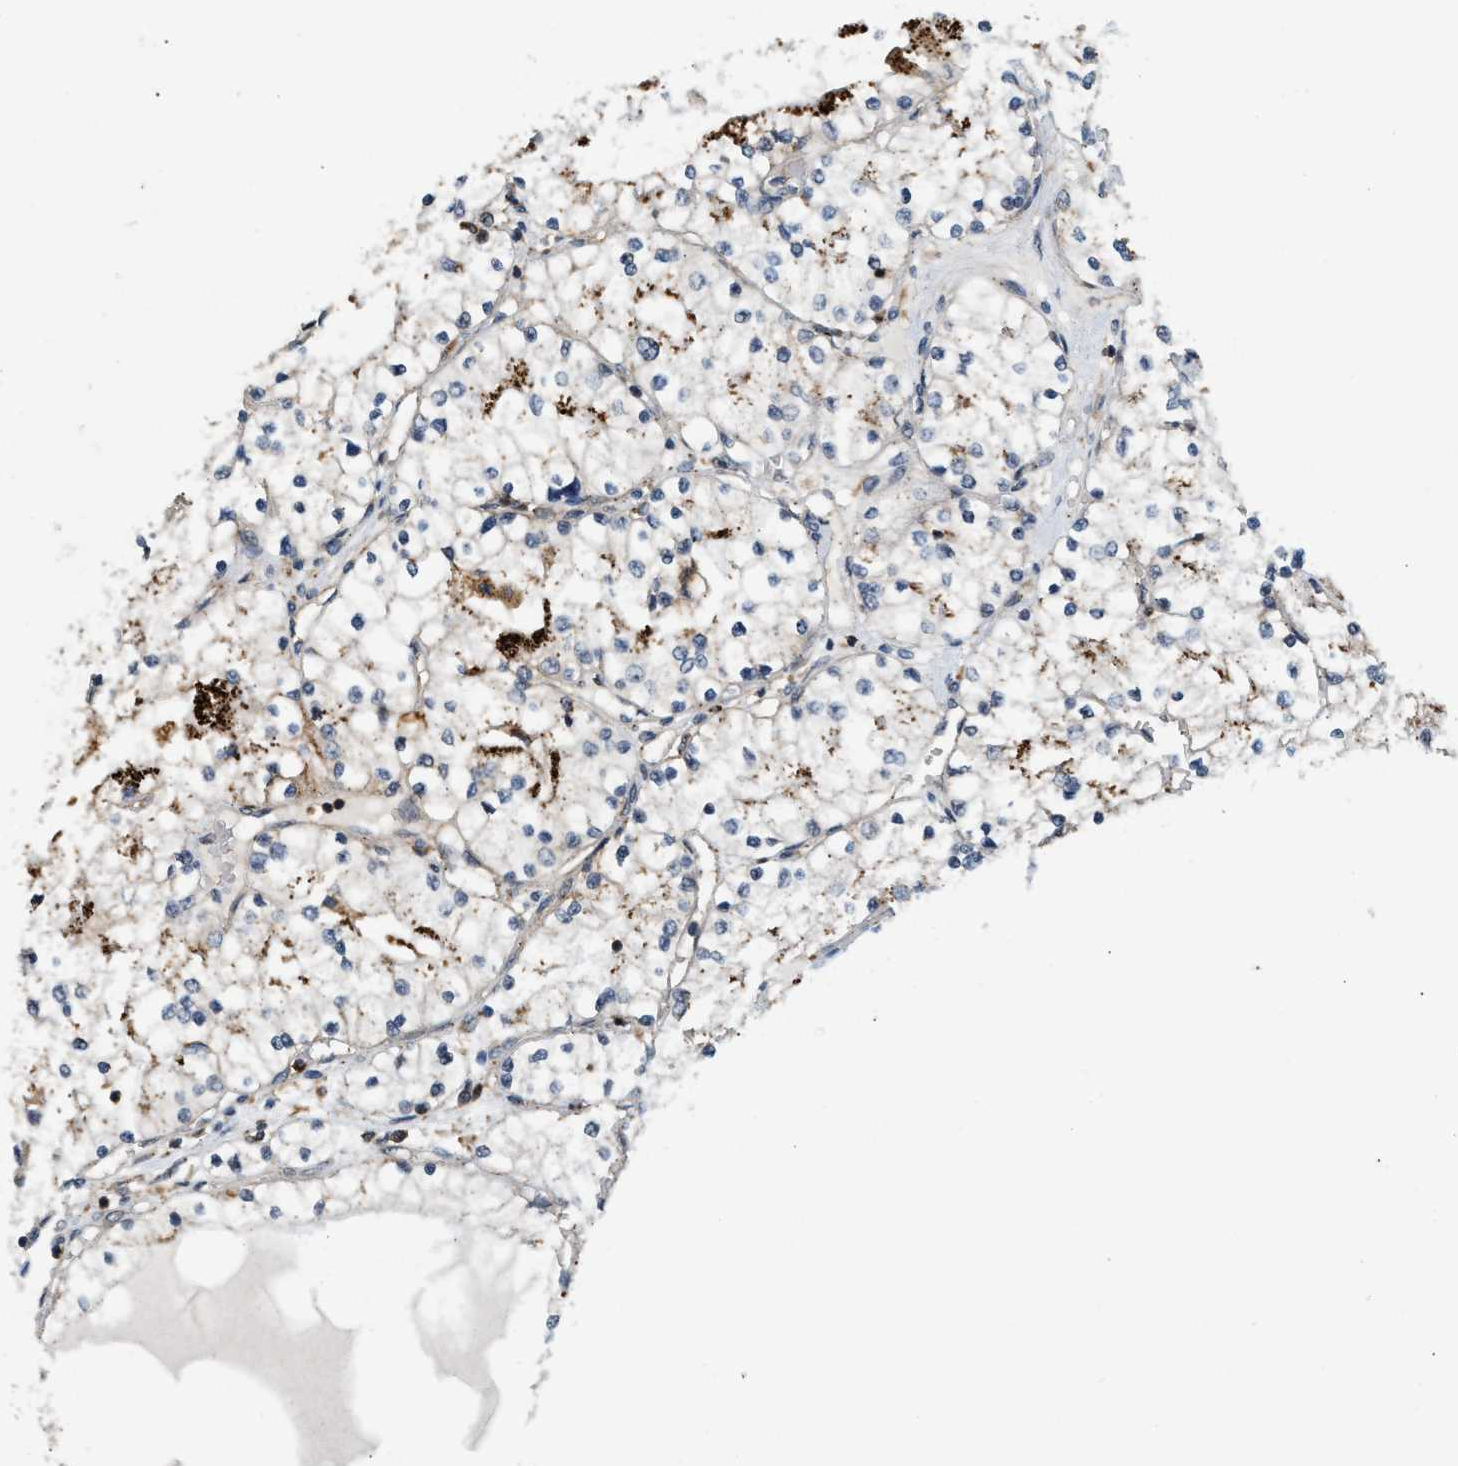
{"staining": {"intensity": "weak", "quantity": "<25%", "location": "cytoplasmic/membranous"}, "tissue": "renal cancer", "cell_type": "Tumor cells", "image_type": "cancer", "snomed": [{"axis": "morphology", "description": "Adenocarcinoma, NOS"}, {"axis": "topography", "description": "Kidney"}], "caption": "Tumor cells show no significant protein expression in renal cancer (adenocarcinoma). (DAB (3,3'-diaminobenzidine) immunohistochemistry (IHC) visualized using brightfield microscopy, high magnification).", "gene": "MAP2K5", "patient": {"sex": "male", "age": 68}}